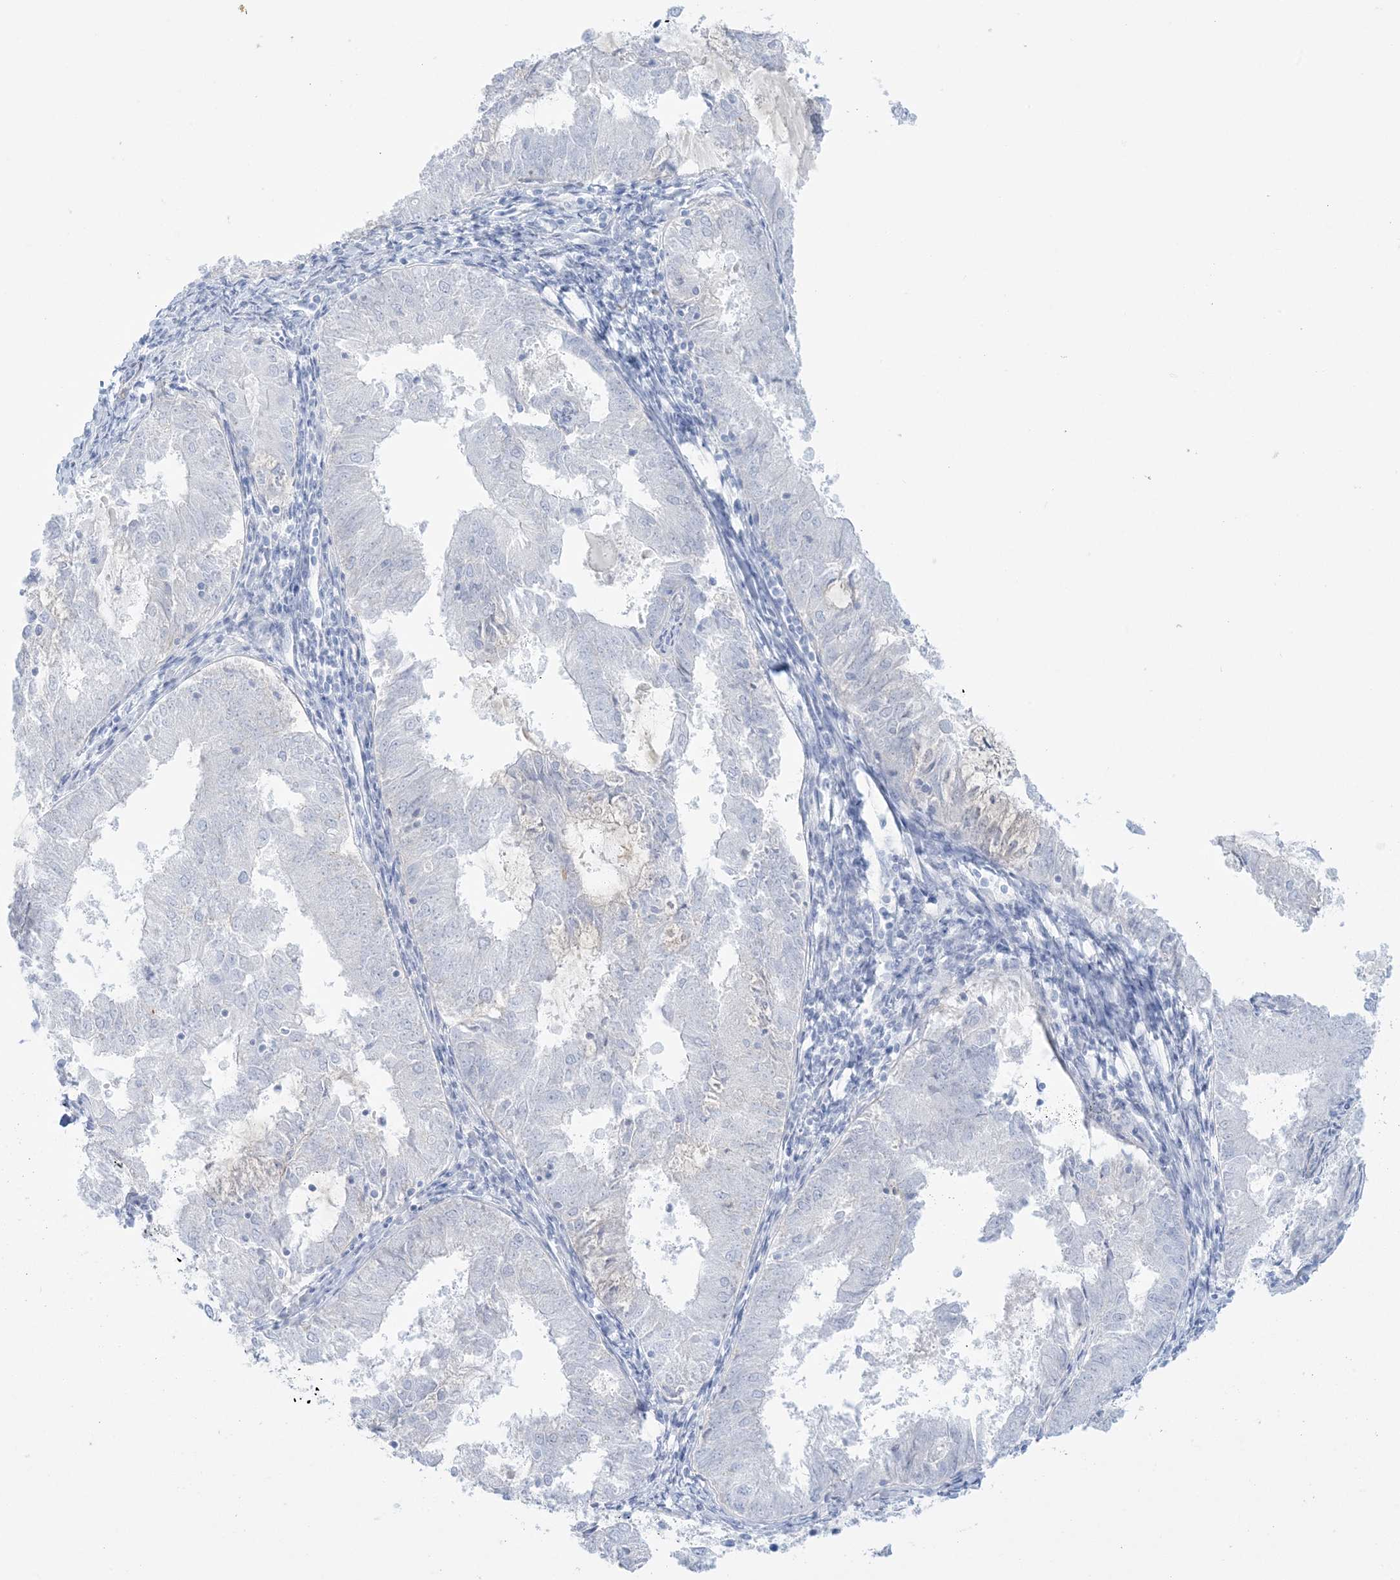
{"staining": {"intensity": "negative", "quantity": "none", "location": "none"}, "tissue": "endometrial cancer", "cell_type": "Tumor cells", "image_type": "cancer", "snomed": [{"axis": "morphology", "description": "Adenocarcinoma, NOS"}, {"axis": "topography", "description": "Endometrium"}], "caption": "High magnification brightfield microscopy of endometrial cancer stained with DAB (brown) and counterstained with hematoxylin (blue): tumor cells show no significant expression.", "gene": "AGXT", "patient": {"sex": "female", "age": 57}}